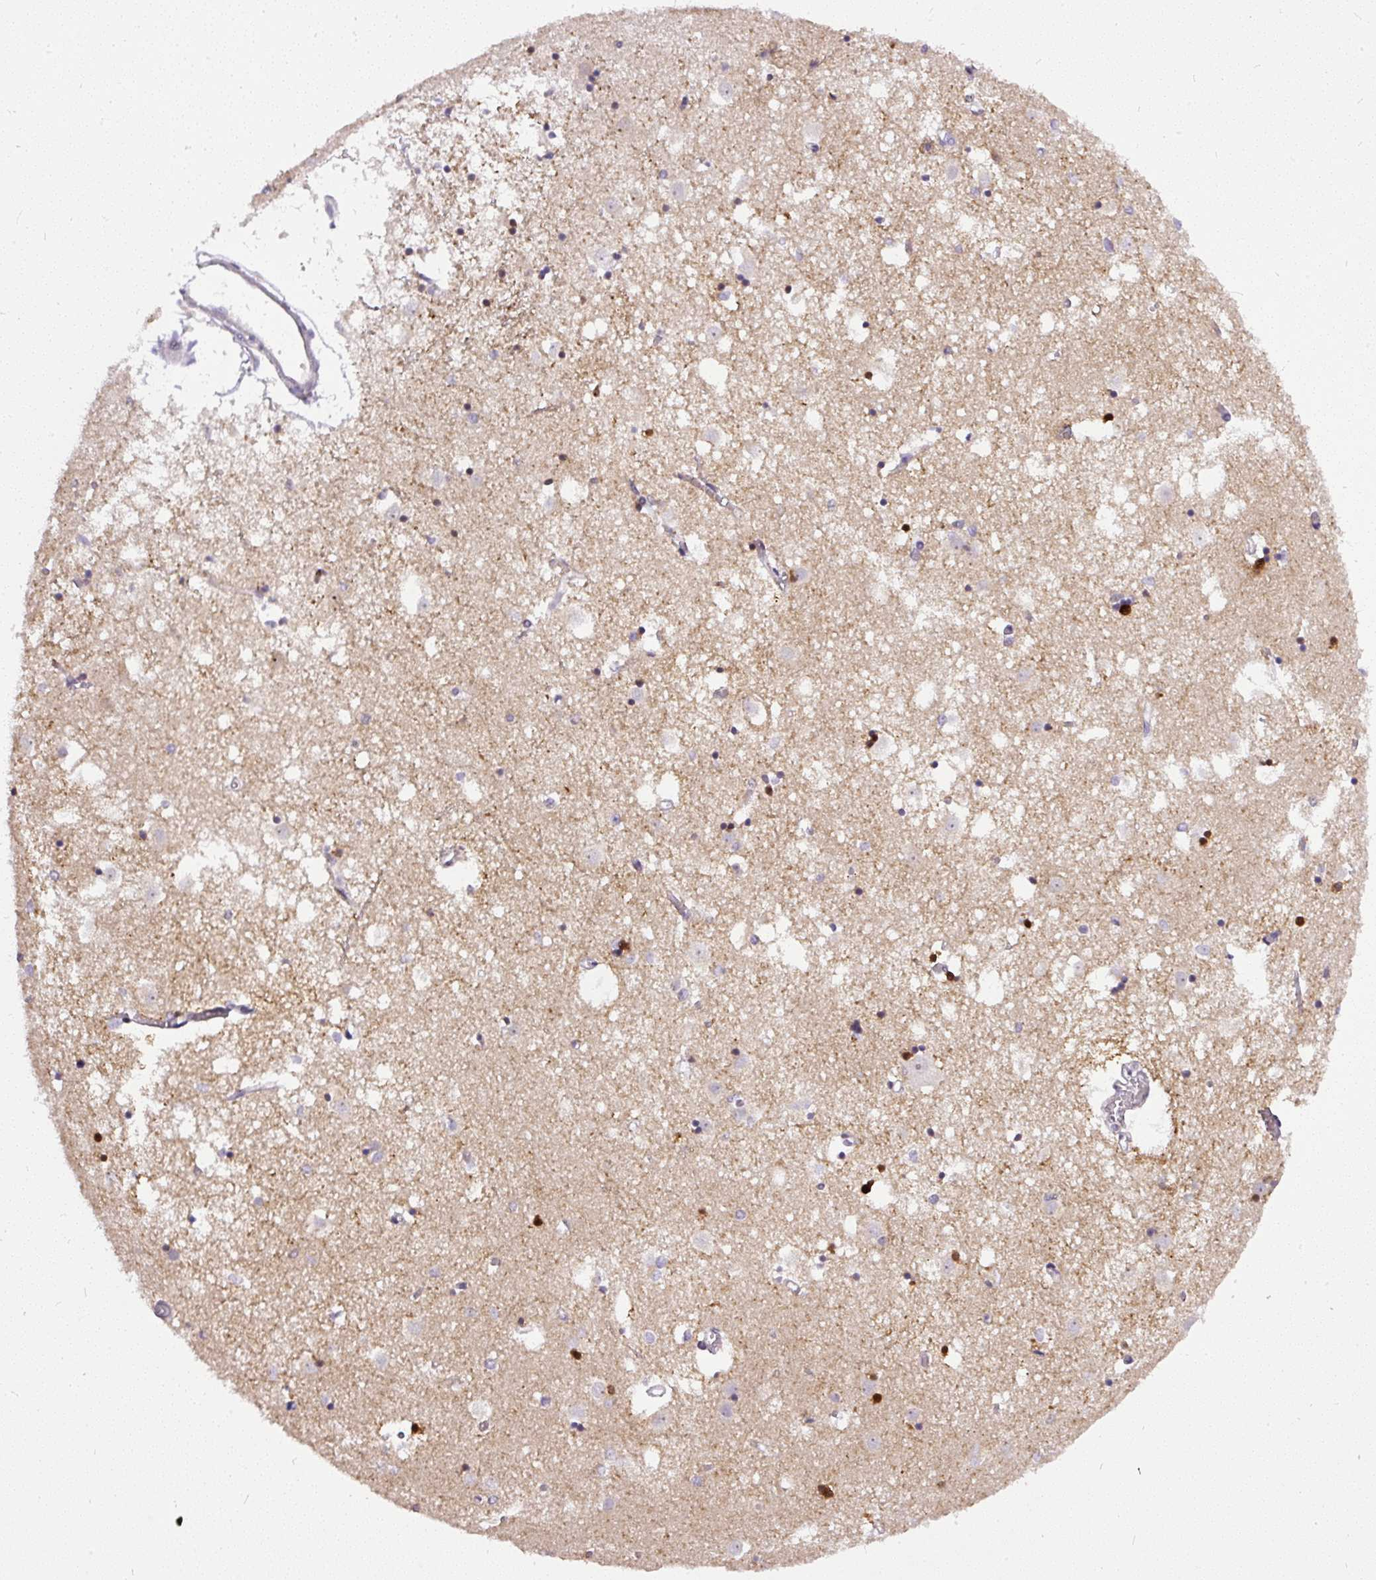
{"staining": {"intensity": "strong", "quantity": "25%-75%", "location": "nuclear"}, "tissue": "caudate", "cell_type": "Glial cells", "image_type": "normal", "snomed": [{"axis": "morphology", "description": "Normal tissue, NOS"}, {"axis": "topography", "description": "Lateral ventricle wall"}], "caption": "The photomicrograph shows a brown stain indicating the presence of a protein in the nuclear of glial cells in caudate. (DAB (3,3'-diaminobenzidine) IHC with brightfield microscopy, high magnification).", "gene": "FAM117B", "patient": {"sex": "male", "age": 70}}